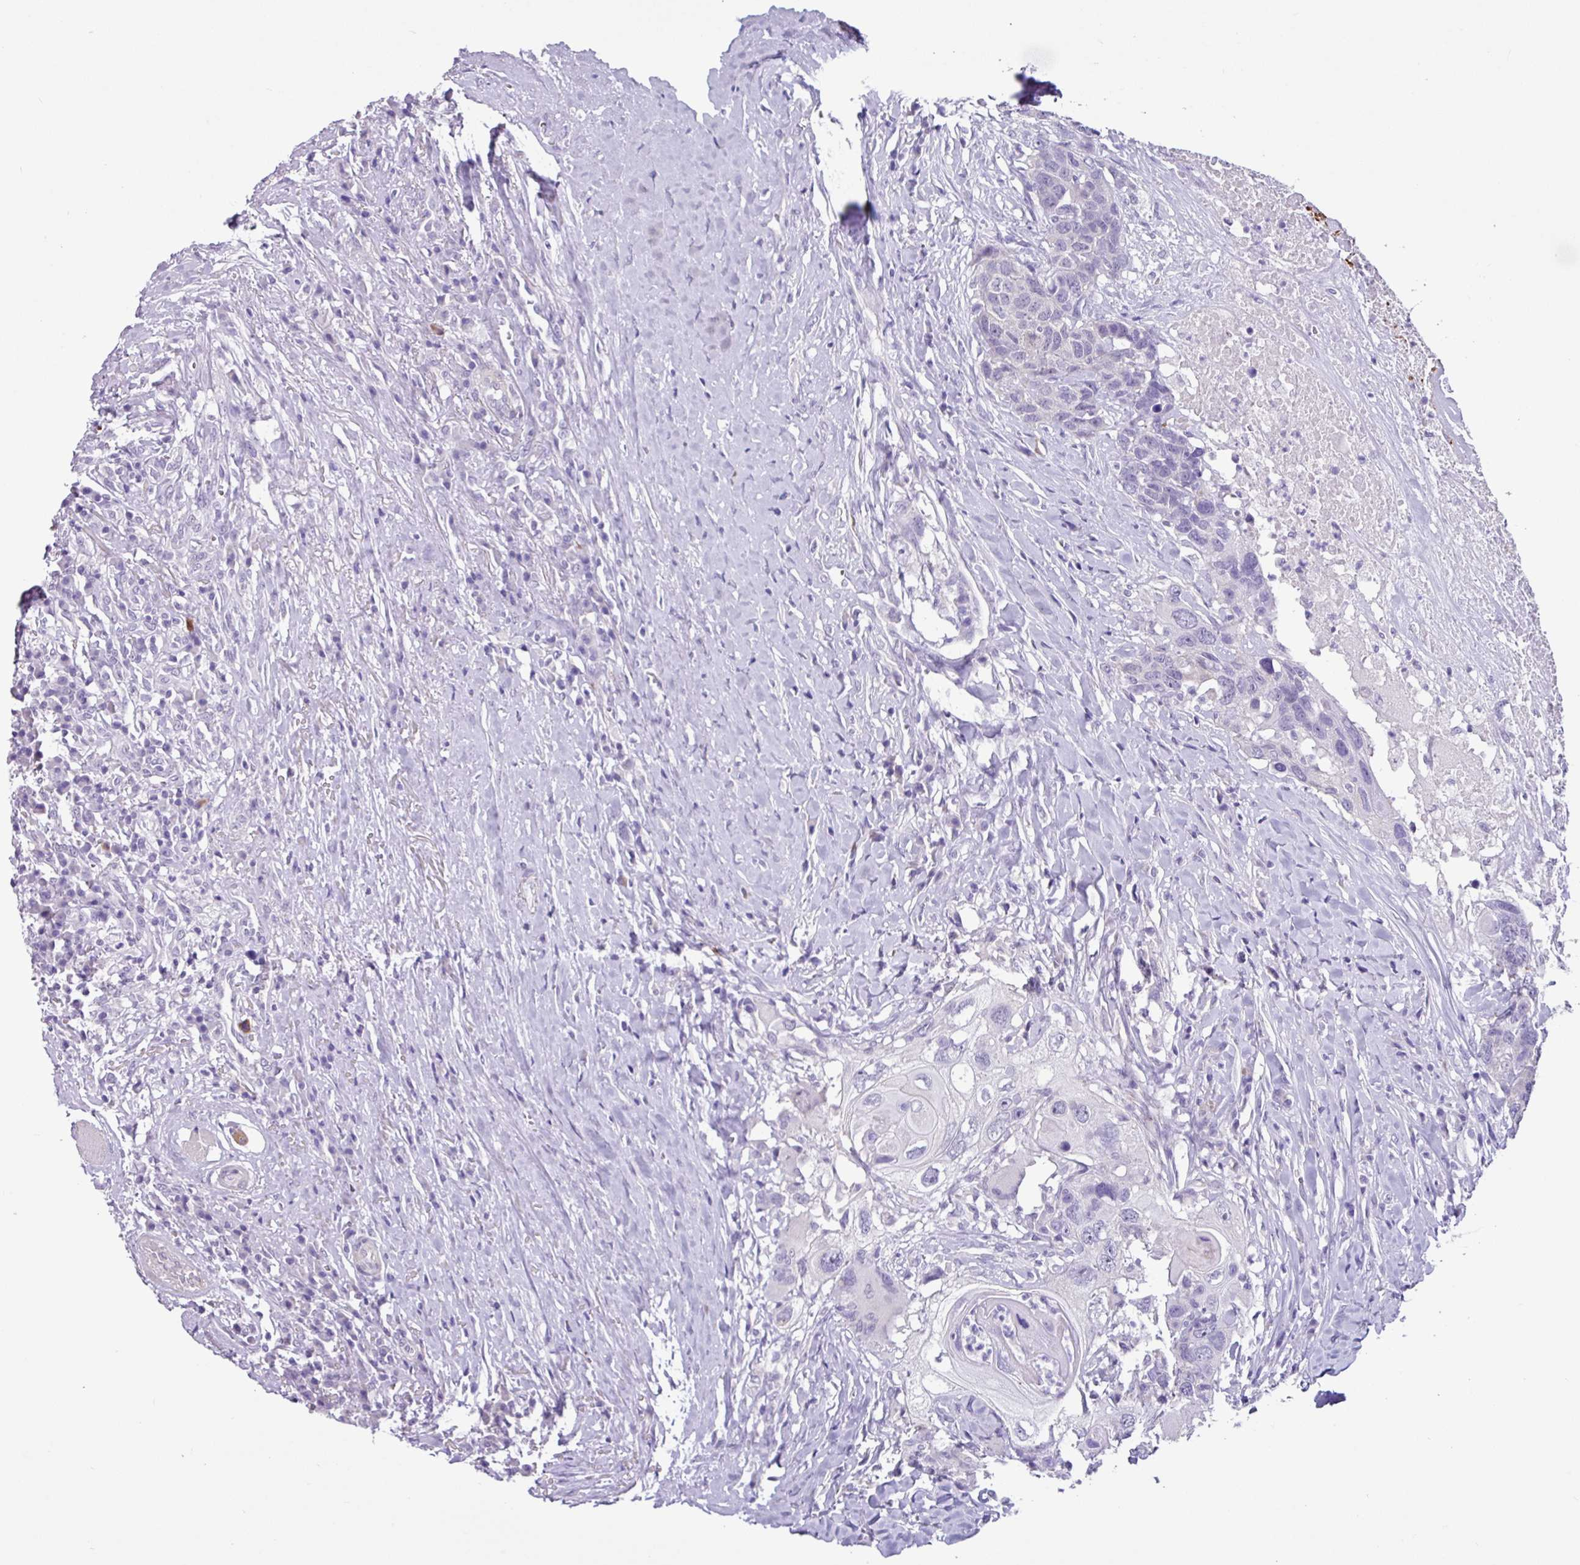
{"staining": {"intensity": "negative", "quantity": "none", "location": "none"}, "tissue": "head and neck cancer", "cell_type": "Tumor cells", "image_type": "cancer", "snomed": [{"axis": "morphology", "description": "Squamous cell carcinoma, NOS"}, {"axis": "topography", "description": "Head-Neck"}], "caption": "This is an immunohistochemistry photomicrograph of head and neck squamous cell carcinoma. There is no staining in tumor cells.", "gene": "OTX1", "patient": {"sex": "male", "age": 66}}